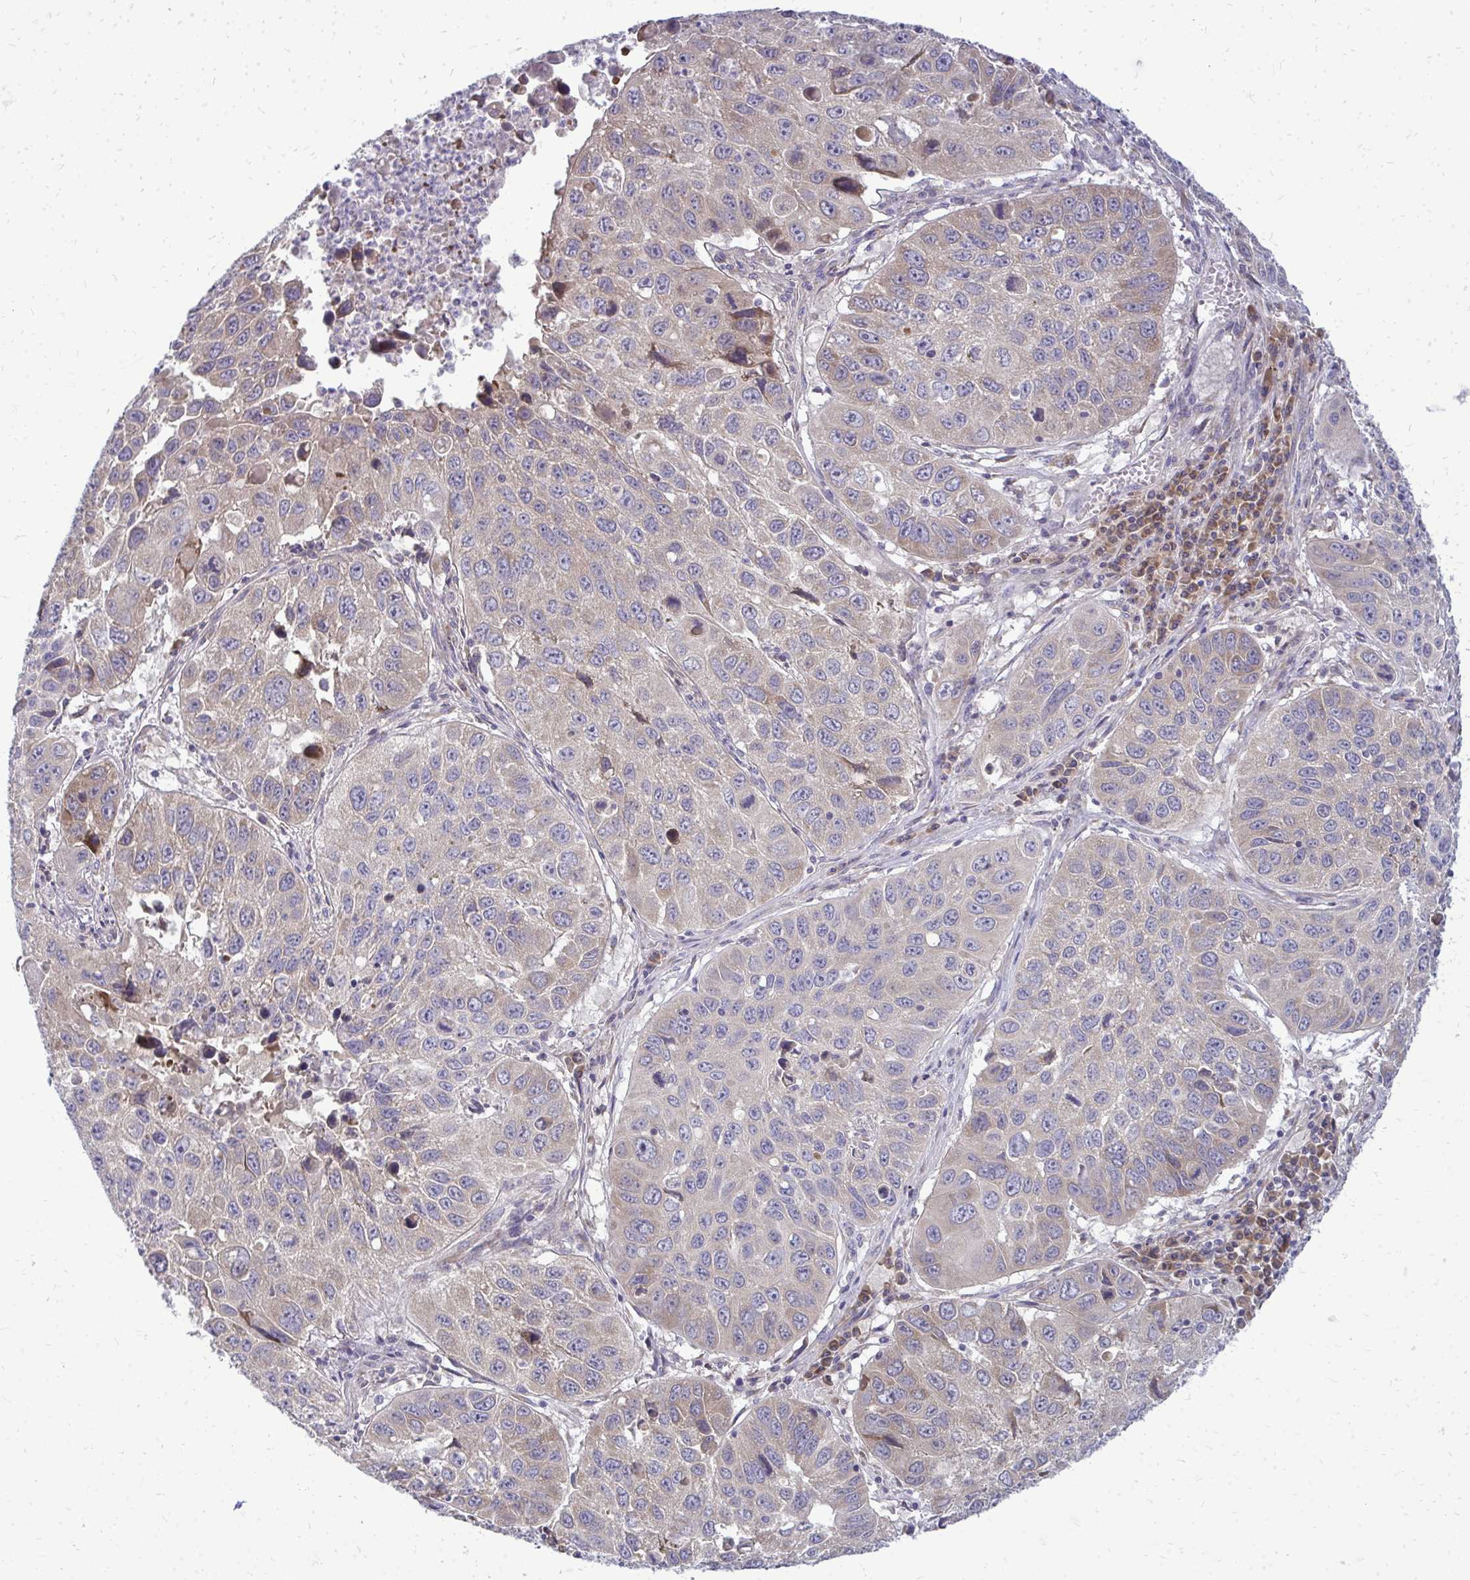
{"staining": {"intensity": "weak", "quantity": "<25%", "location": "cytoplasmic/membranous"}, "tissue": "lung cancer", "cell_type": "Tumor cells", "image_type": "cancer", "snomed": [{"axis": "morphology", "description": "Squamous cell carcinoma, NOS"}, {"axis": "topography", "description": "Lung"}], "caption": "Lung squamous cell carcinoma was stained to show a protein in brown. There is no significant positivity in tumor cells. (Stains: DAB (3,3'-diaminobenzidine) immunohistochemistry (IHC) with hematoxylin counter stain, Microscopy: brightfield microscopy at high magnification).", "gene": "RPLP2", "patient": {"sex": "female", "age": 61}}